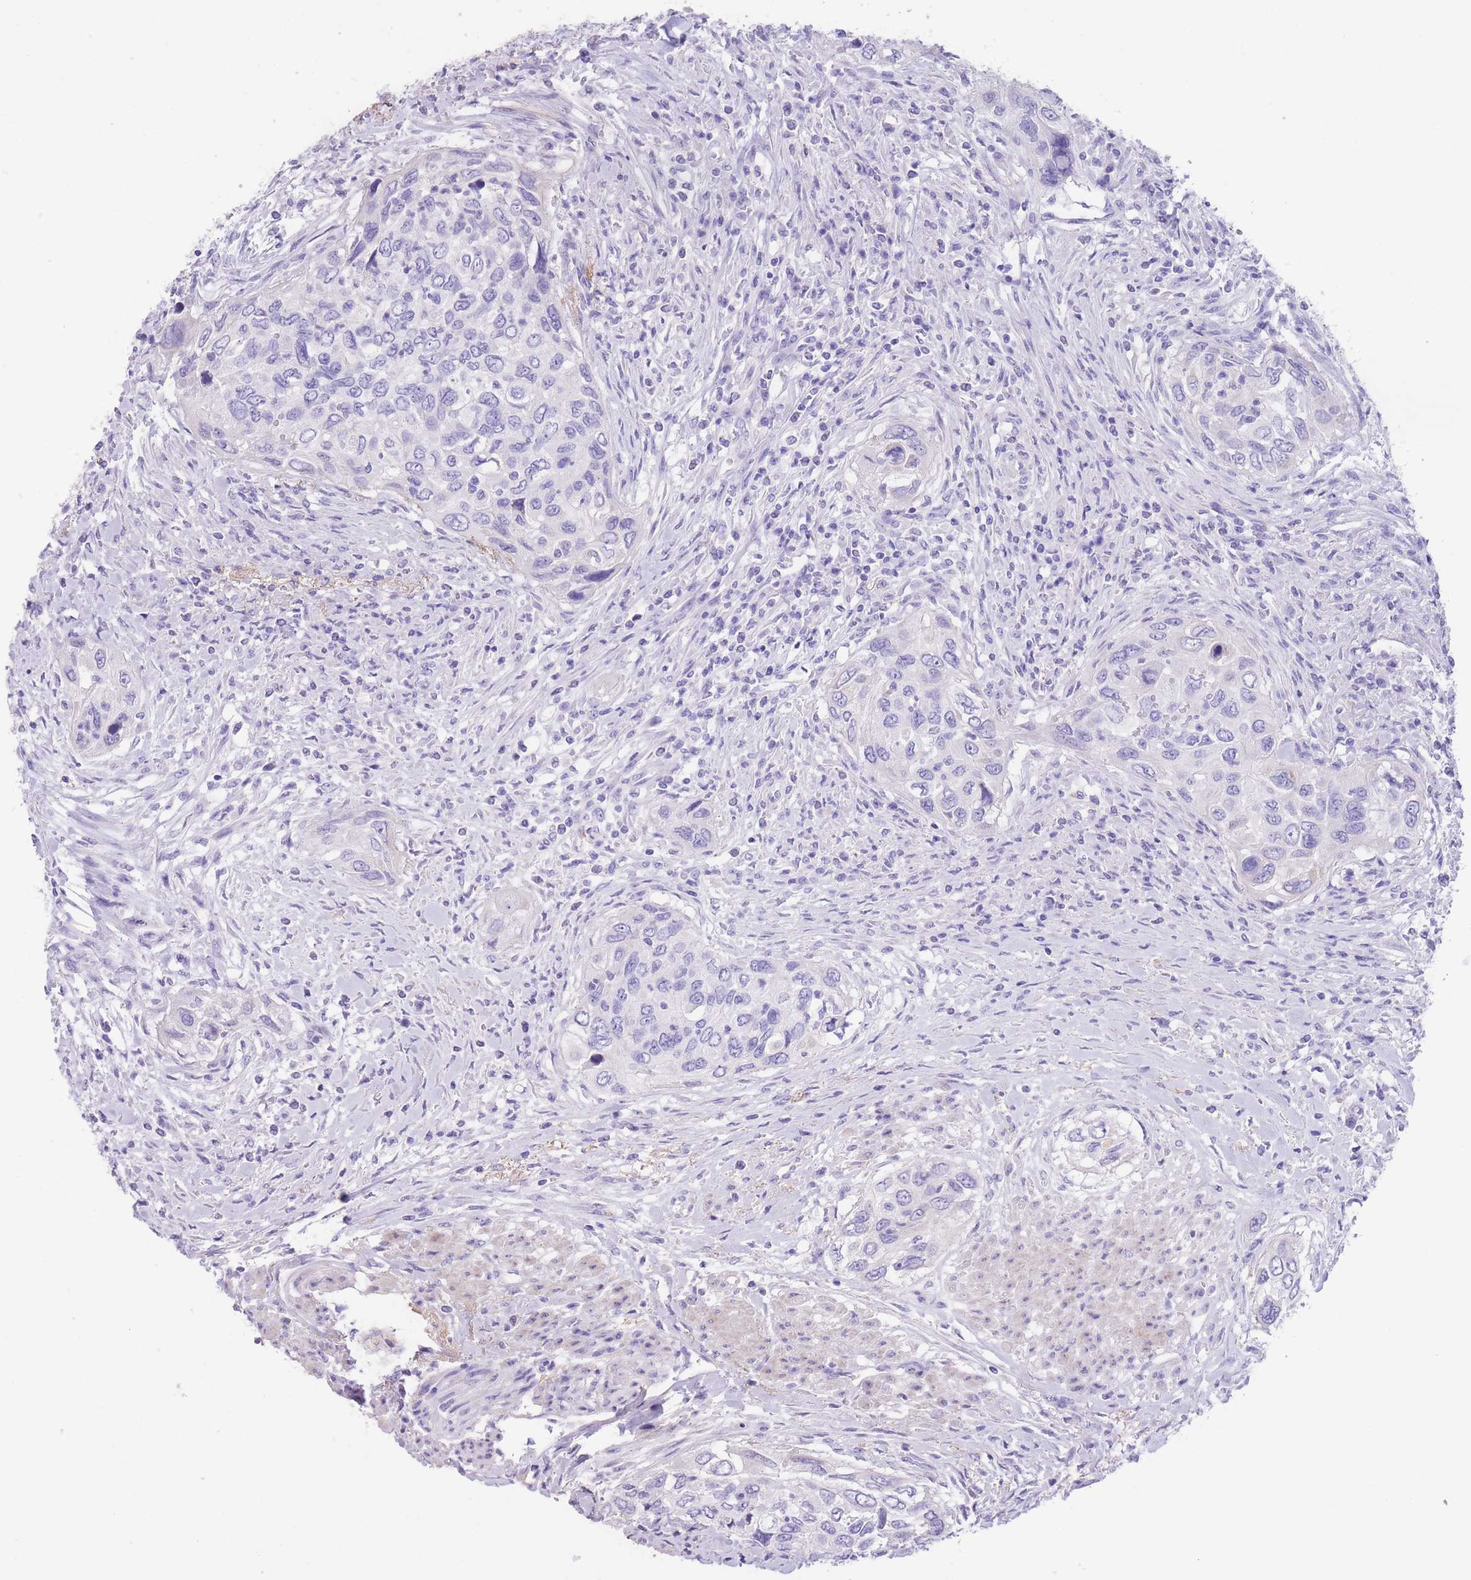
{"staining": {"intensity": "negative", "quantity": "none", "location": "none"}, "tissue": "urothelial cancer", "cell_type": "Tumor cells", "image_type": "cancer", "snomed": [{"axis": "morphology", "description": "Urothelial carcinoma, High grade"}, {"axis": "topography", "description": "Urinary bladder"}], "caption": "This is an immunohistochemistry (IHC) histopathology image of urothelial cancer. There is no expression in tumor cells.", "gene": "RAI2", "patient": {"sex": "female", "age": 60}}